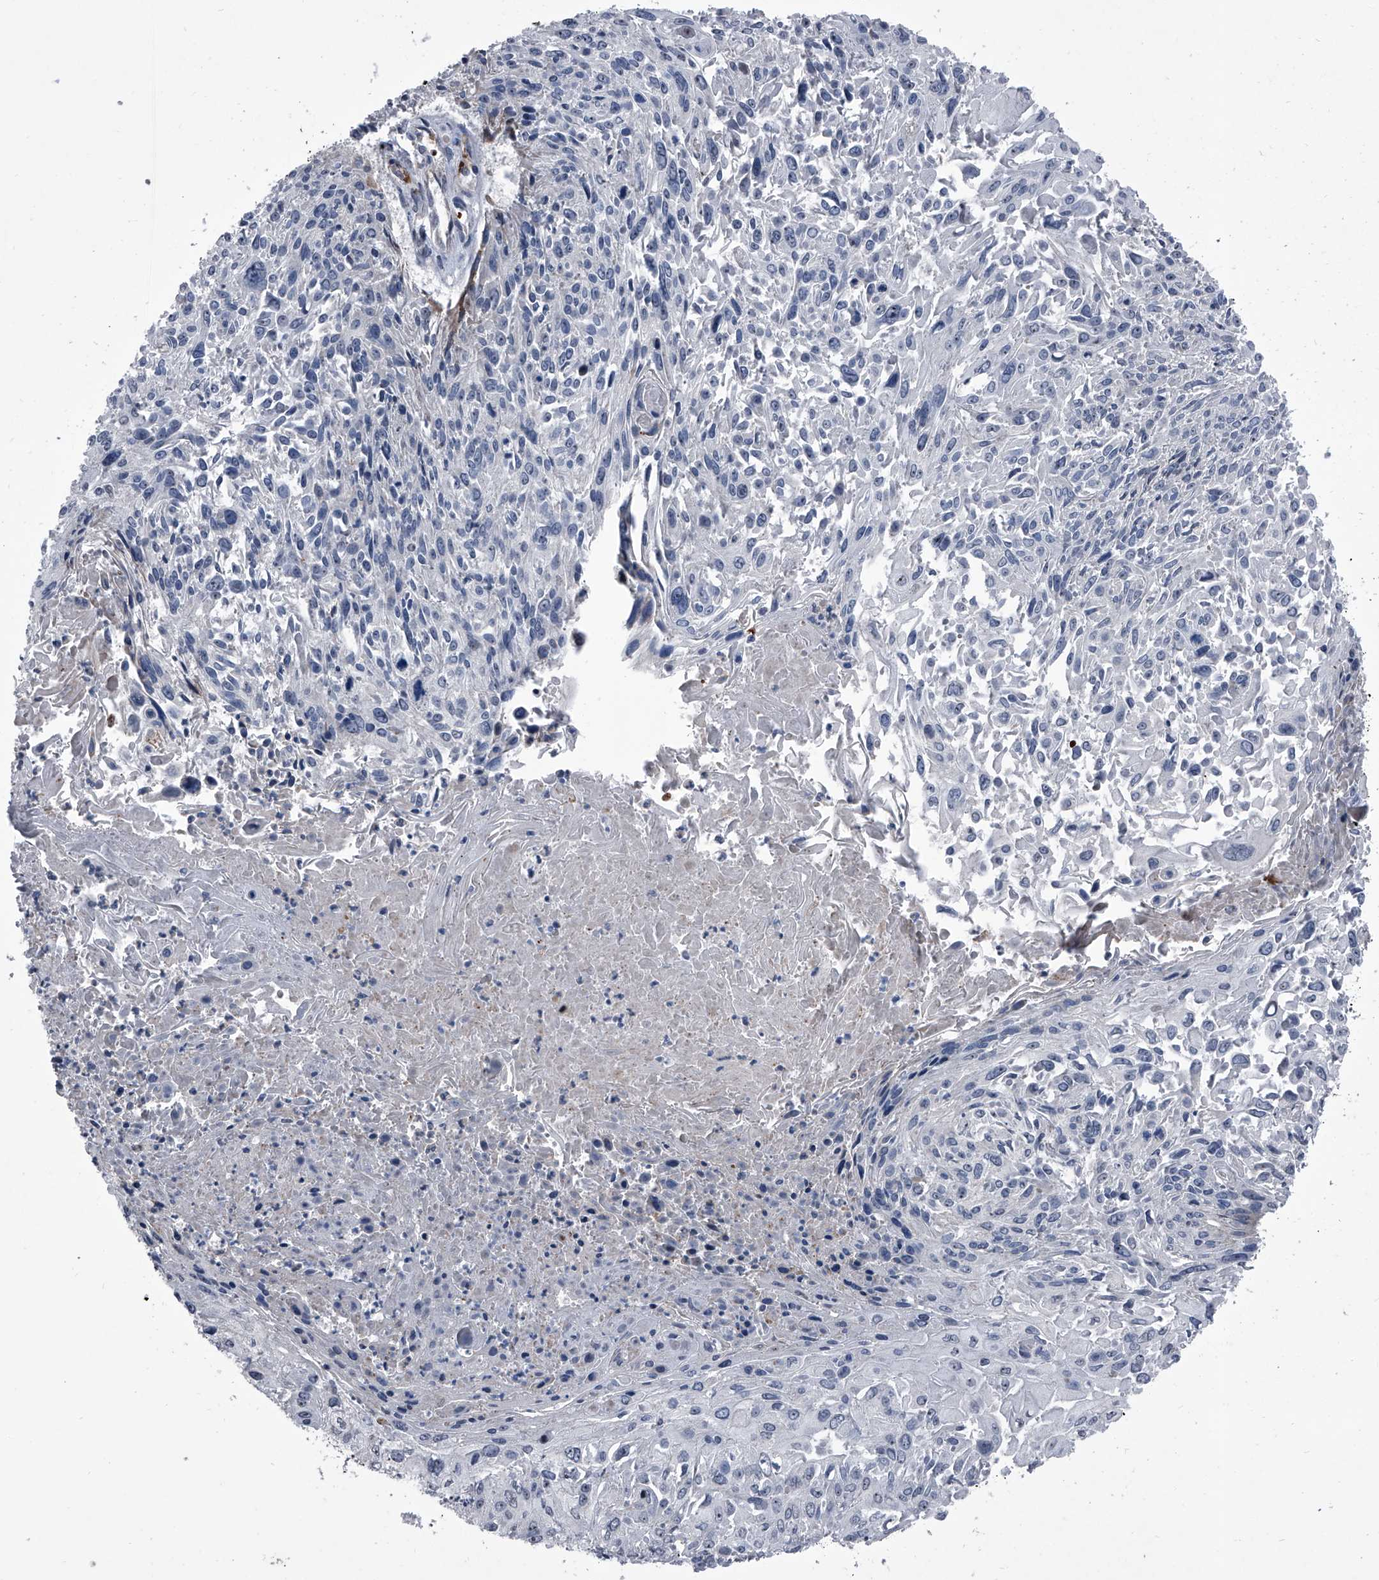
{"staining": {"intensity": "negative", "quantity": "none", "location": "none"}, "tissue": "cervical cancer", "cell_type": "Tumor cells", "image_type": "cancer", "snomed": [{"axis": "morphology", "description": "Squamous cell carcinoma, NOS"}, {"axis": "topography", "description": "Cervix"}], "caption": "Tumor cells are negative for protein expression in human cervical cancer. Brightfield microscopy of immunohistochemistry (IHC) stained with DAB (3,3'-diaminobenzidine) (brown) and hematoxylin (blue), captured at high magnification.", "gene": "CEP85L", "patient": {"sex": "female", "age": 51}}